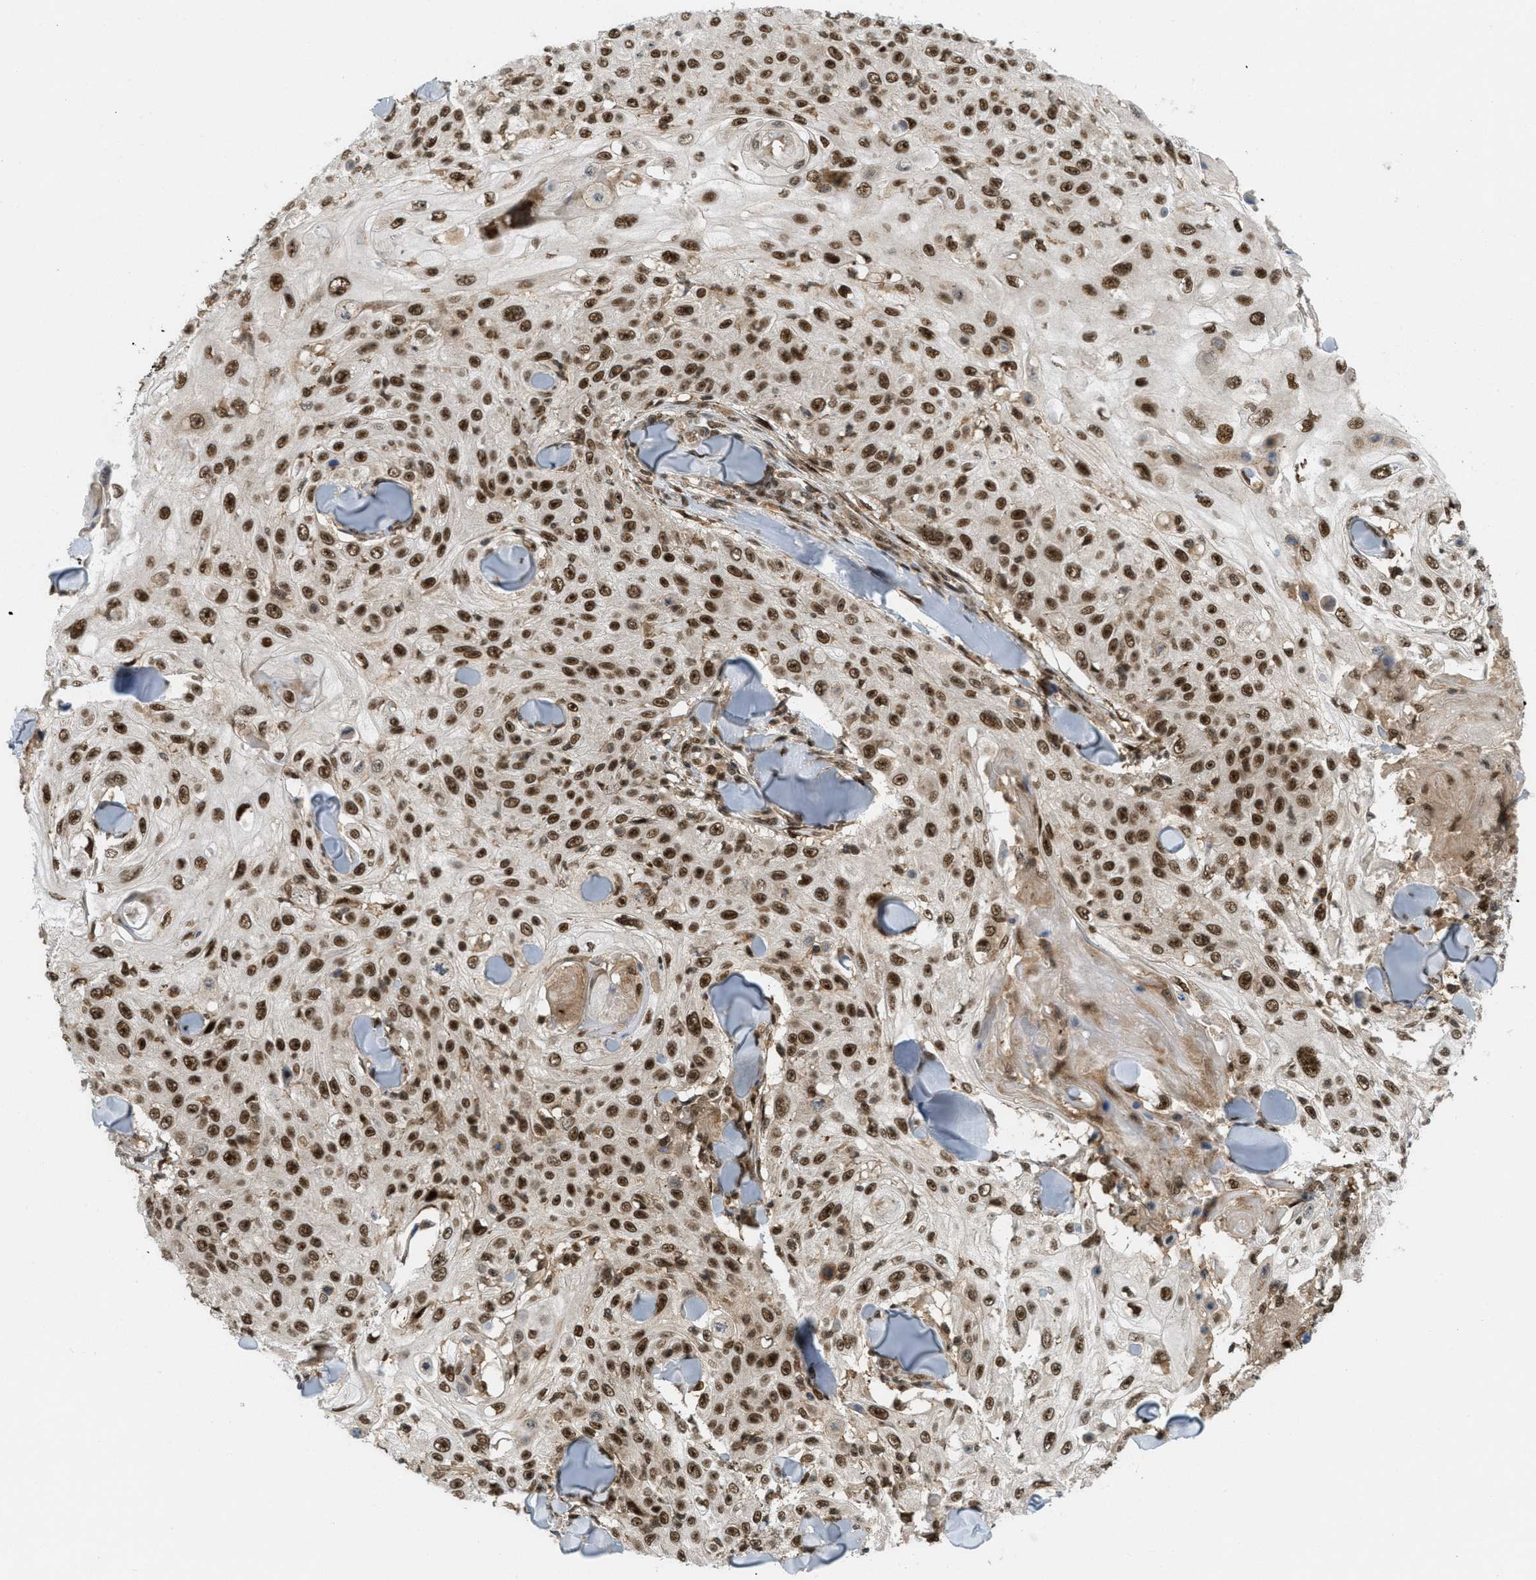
{"staining": {"intensity": "strong", "quantity": ">75%", "location": "cytoplasmic/membranous,nuclear"}, "tissue": "skin cancer", "cell_type": "Tumor cells", "image_type": "cancer", "snomed": [{"axis": "morphology", "description": "Squamous cell carcinoma, NOS"}, {"axis": "topography", "description": "Skin"}], "caption": "The image exhibits staining of squamous cell carcinoma (skin), revealing strong cytoplasmic/membranous and nuclear protein expression (brown color) within tumor cells. Immunohistochemistry (ihc) stains the protein of interest in brown and the nuclei are stained blue.", "gene": "TLK1", "patient": {"sex": "male", "age": 86}}